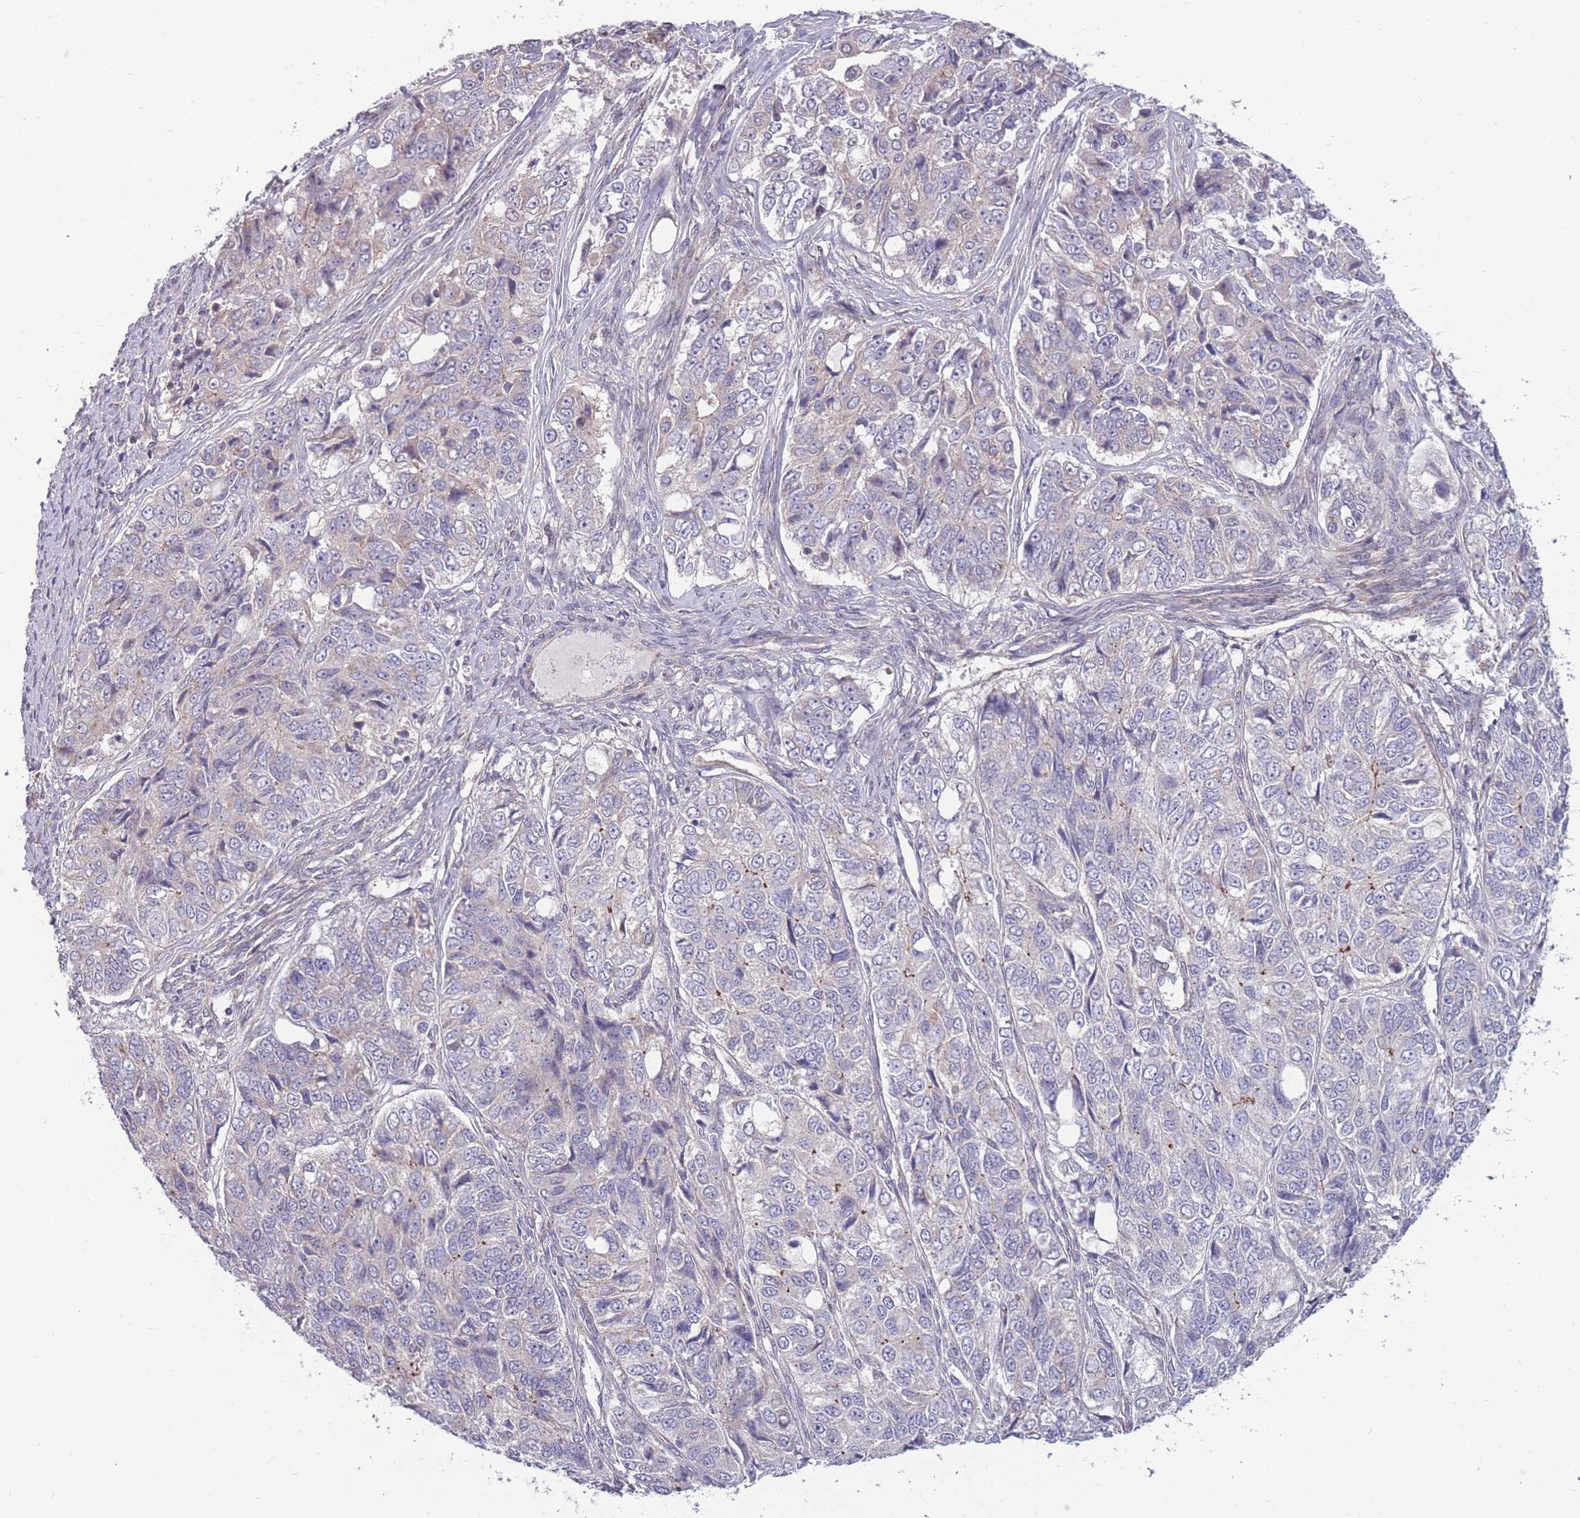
{"staining": {"intensity": "negative", "quantity": "none", "location": "none"}, "tissue": "ovarian cancer", "cell_type": "Tumor cells", "image_type": "cancer", "snomed": [{"axis": "morphology", "description": "Carcinoma, endometroid"}, {"axis": "topography", "description": "Ovary"}], "caption": "High power microscopy histopathology image of an IHC micrograph of ovarian endometroid carcinoma, revealing no significant staining in tumor cells. Nuclei are stained in blue.", "gene": "RIC8A", "patient": {"sex": "female", "age": 51}}